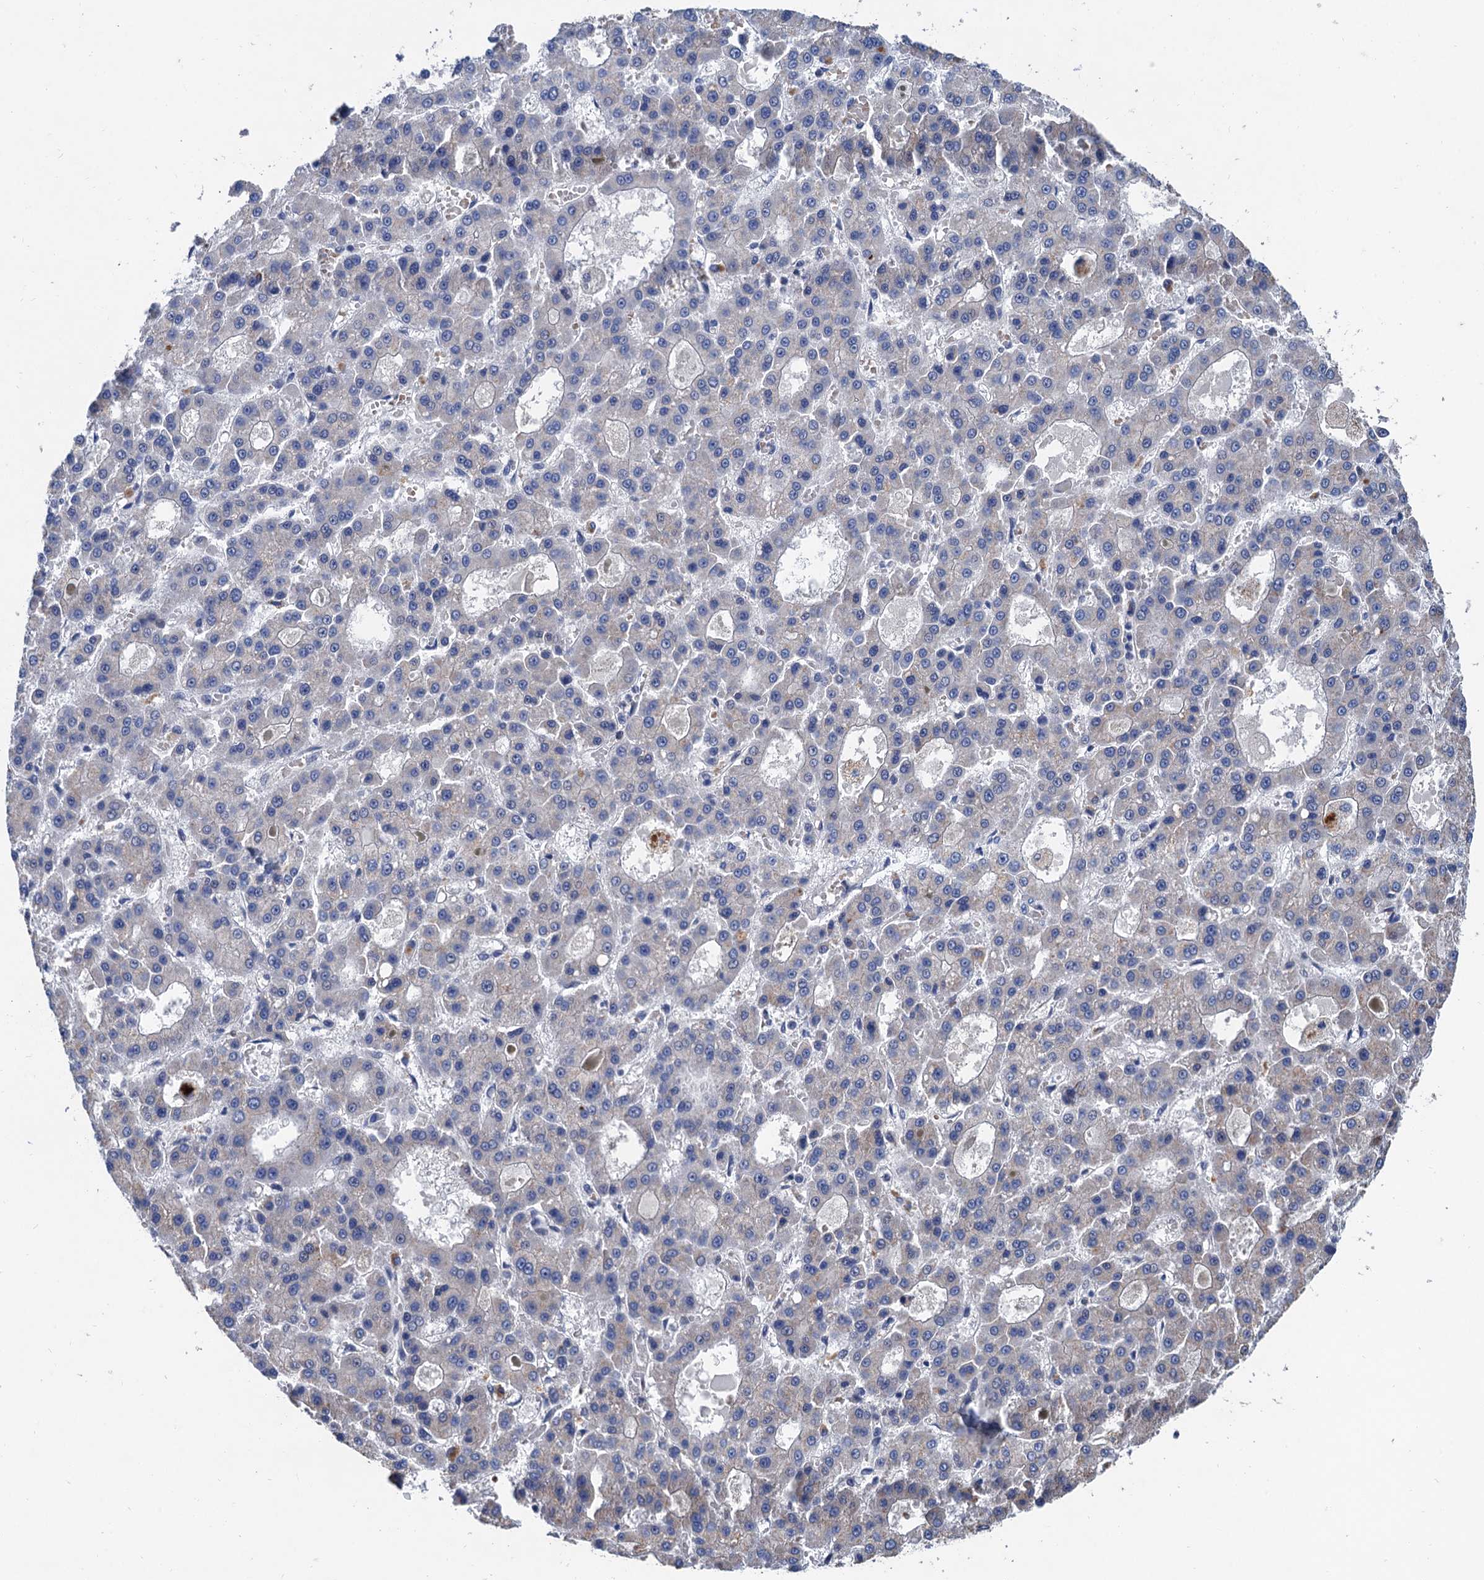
{"staining": {"intensity": "negative", "quantity": "none", "location": "none"}, "tissue": "liver cancer", "cell_type": "Tumor cells", "image_type": "cancer", "snomed": [{"axis": "morphology", "description": "Carcinoma, Hepatocellular, NOS"}, {"axis": "topography", "description": "Liver"}], "caption": "A micrograph of human liver hepatocellular carcinoma is negative for staining in tumor cells.", "gene": "TRAF7", "patient": {"sex": "male", "age": 70}}